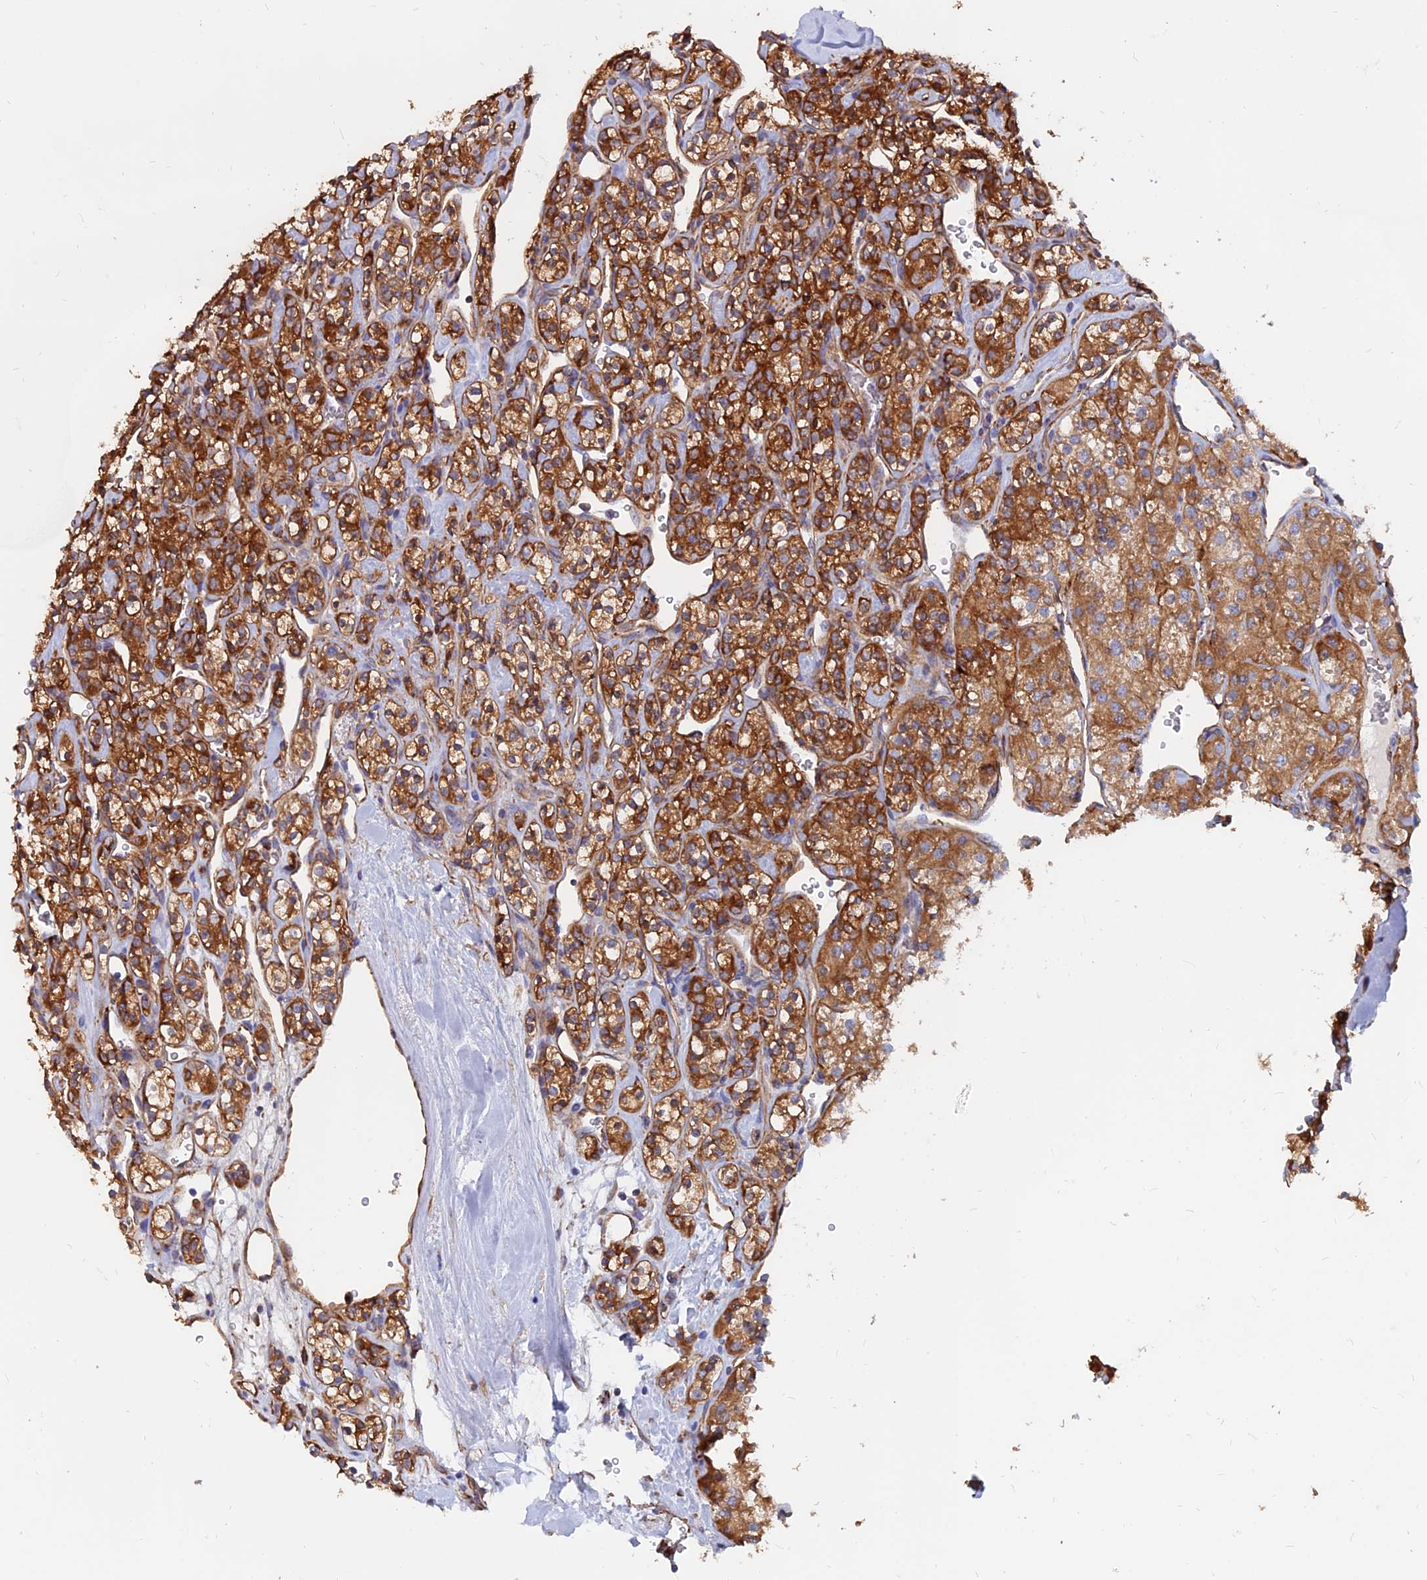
{"staining": {"intensity": "strong", "quantity": ">75%", "location": "cytoplasmic/membranous"}, "tissue": "renal cancer", "cell_type": "Tumor cells", "image_type": "cancer", "snomed": [{"axis": "morphology", "description": "Adenocarcinoma, NOS"}, {"axis": "topography", "description": "Kidney"}], "caption": "Immunohistochemical staining of renal adenocarcinoma exhibits high levels of strong cytoplasmic/membranous protein expression in approximately >75% of tumor cells. Ihc stains the protein of interest in brown and the nuclei are stained blue.", "gene": "CDK18", "patient": {"sex": "male", "age": 77}}